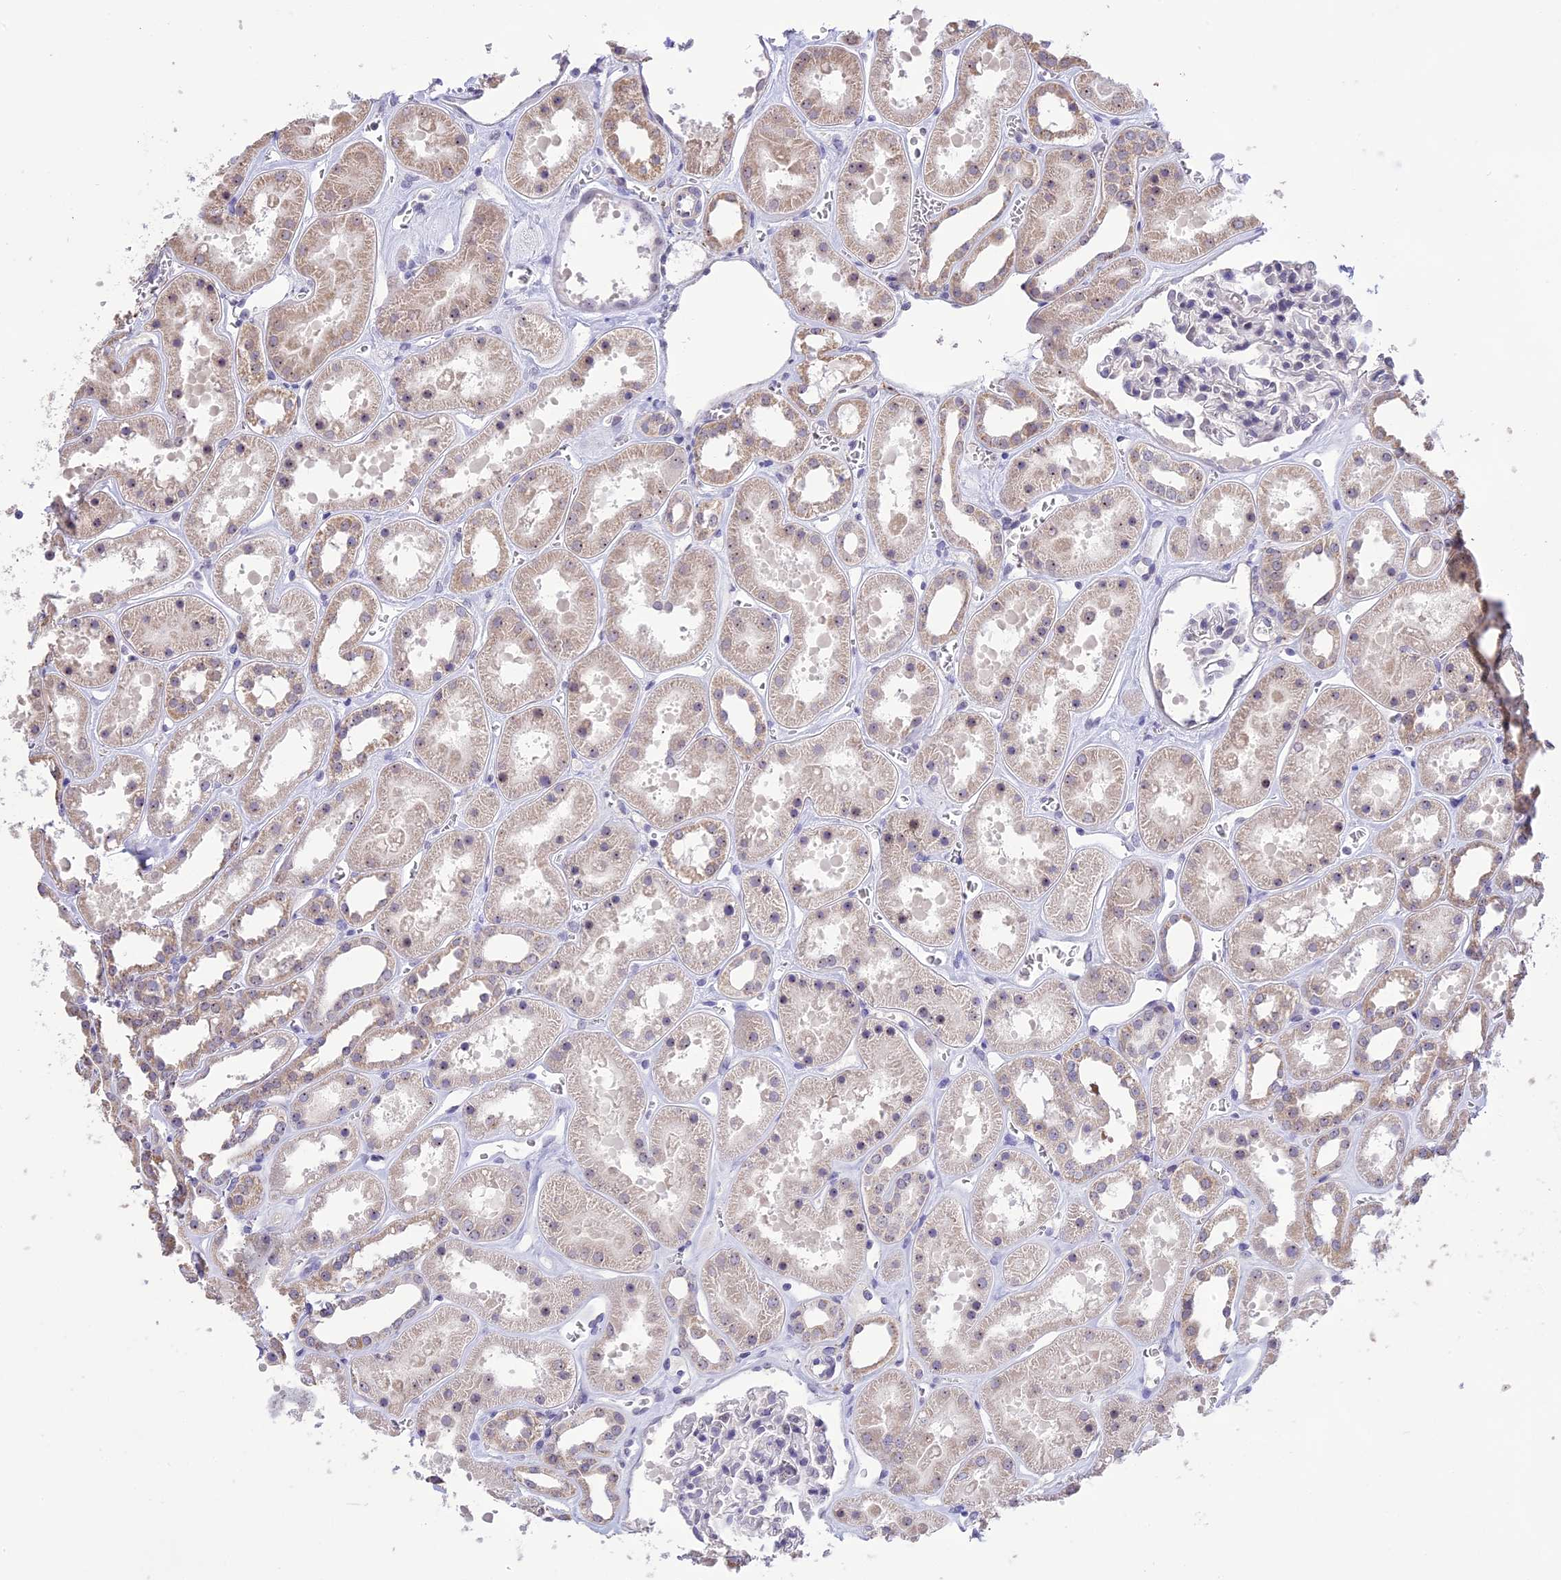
{"staining": {"intensity": "negative", "quantity": "none", "location": "none"}, "tissue": "kidney", "cell_type": "Cells in glomeruli", "image_type": "normal", "snomed": [{"axis": "morphology", "description": "Normal tissue, NOS"}, {"axis": "topography", "description": "Kidney"}], "caption": "This is an immunohistochemistry (IHC) image of normal human kidney. There is no staining in cells in glomeruli.", "gene": "CMSS1", "patient": {"sex": "female", "age": 41}}